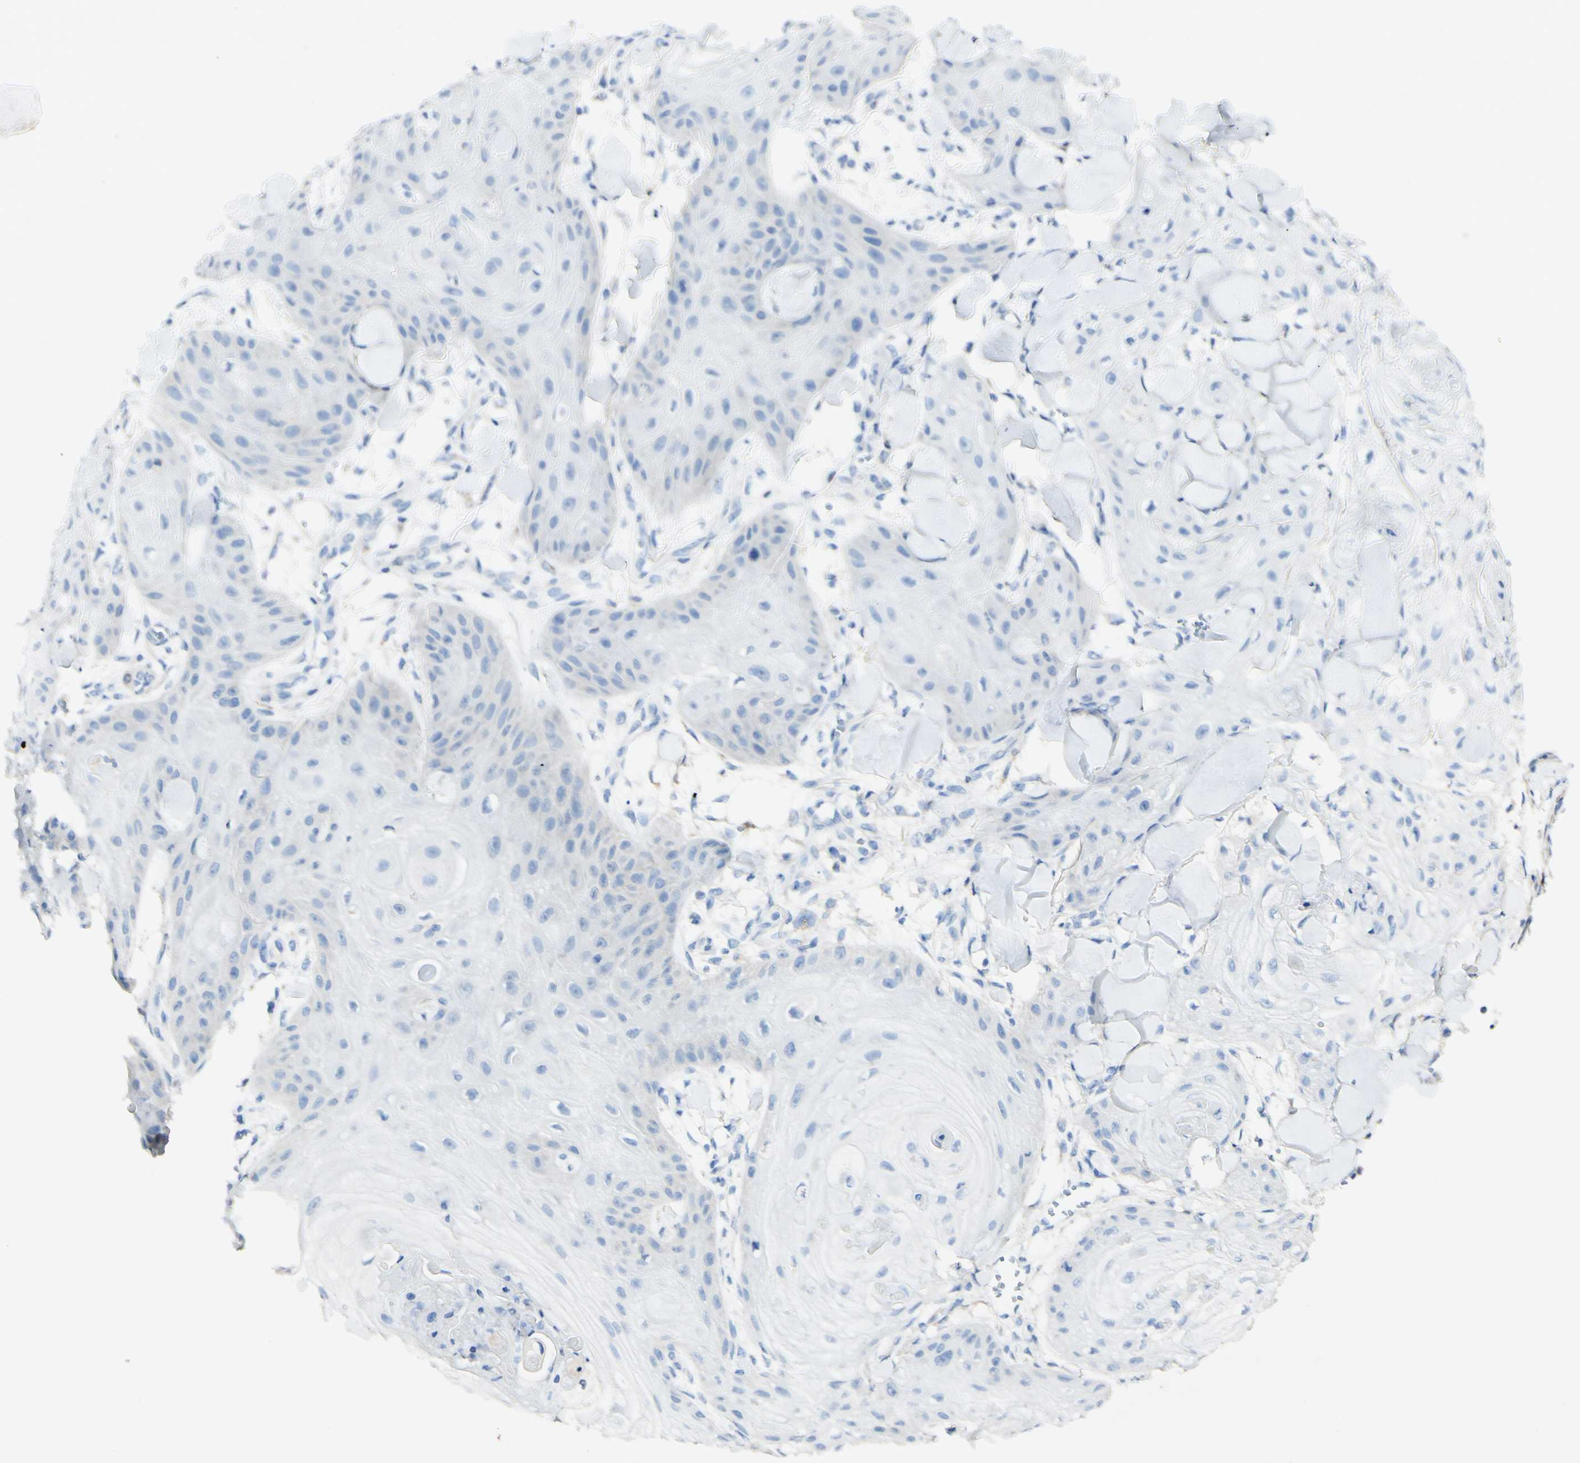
{"staining": {"intensity": "negative", "quantity": "none", "location": "none"}, "tissue": "skin cancer", "cell_type": "Tumor cells", "image_type": "cancer", "snomed": [{"axis": "morphology", "description": "Squamous cell carcinoma, NOS"}, {"axis": "topography", "description": "Skin"}], "caption": "Skin cancer stained for a protein using immunohistochemistry displays no positivity tumor cells.", "gene": "FGF4", "patient": {"sex": "male", "age": 74}}